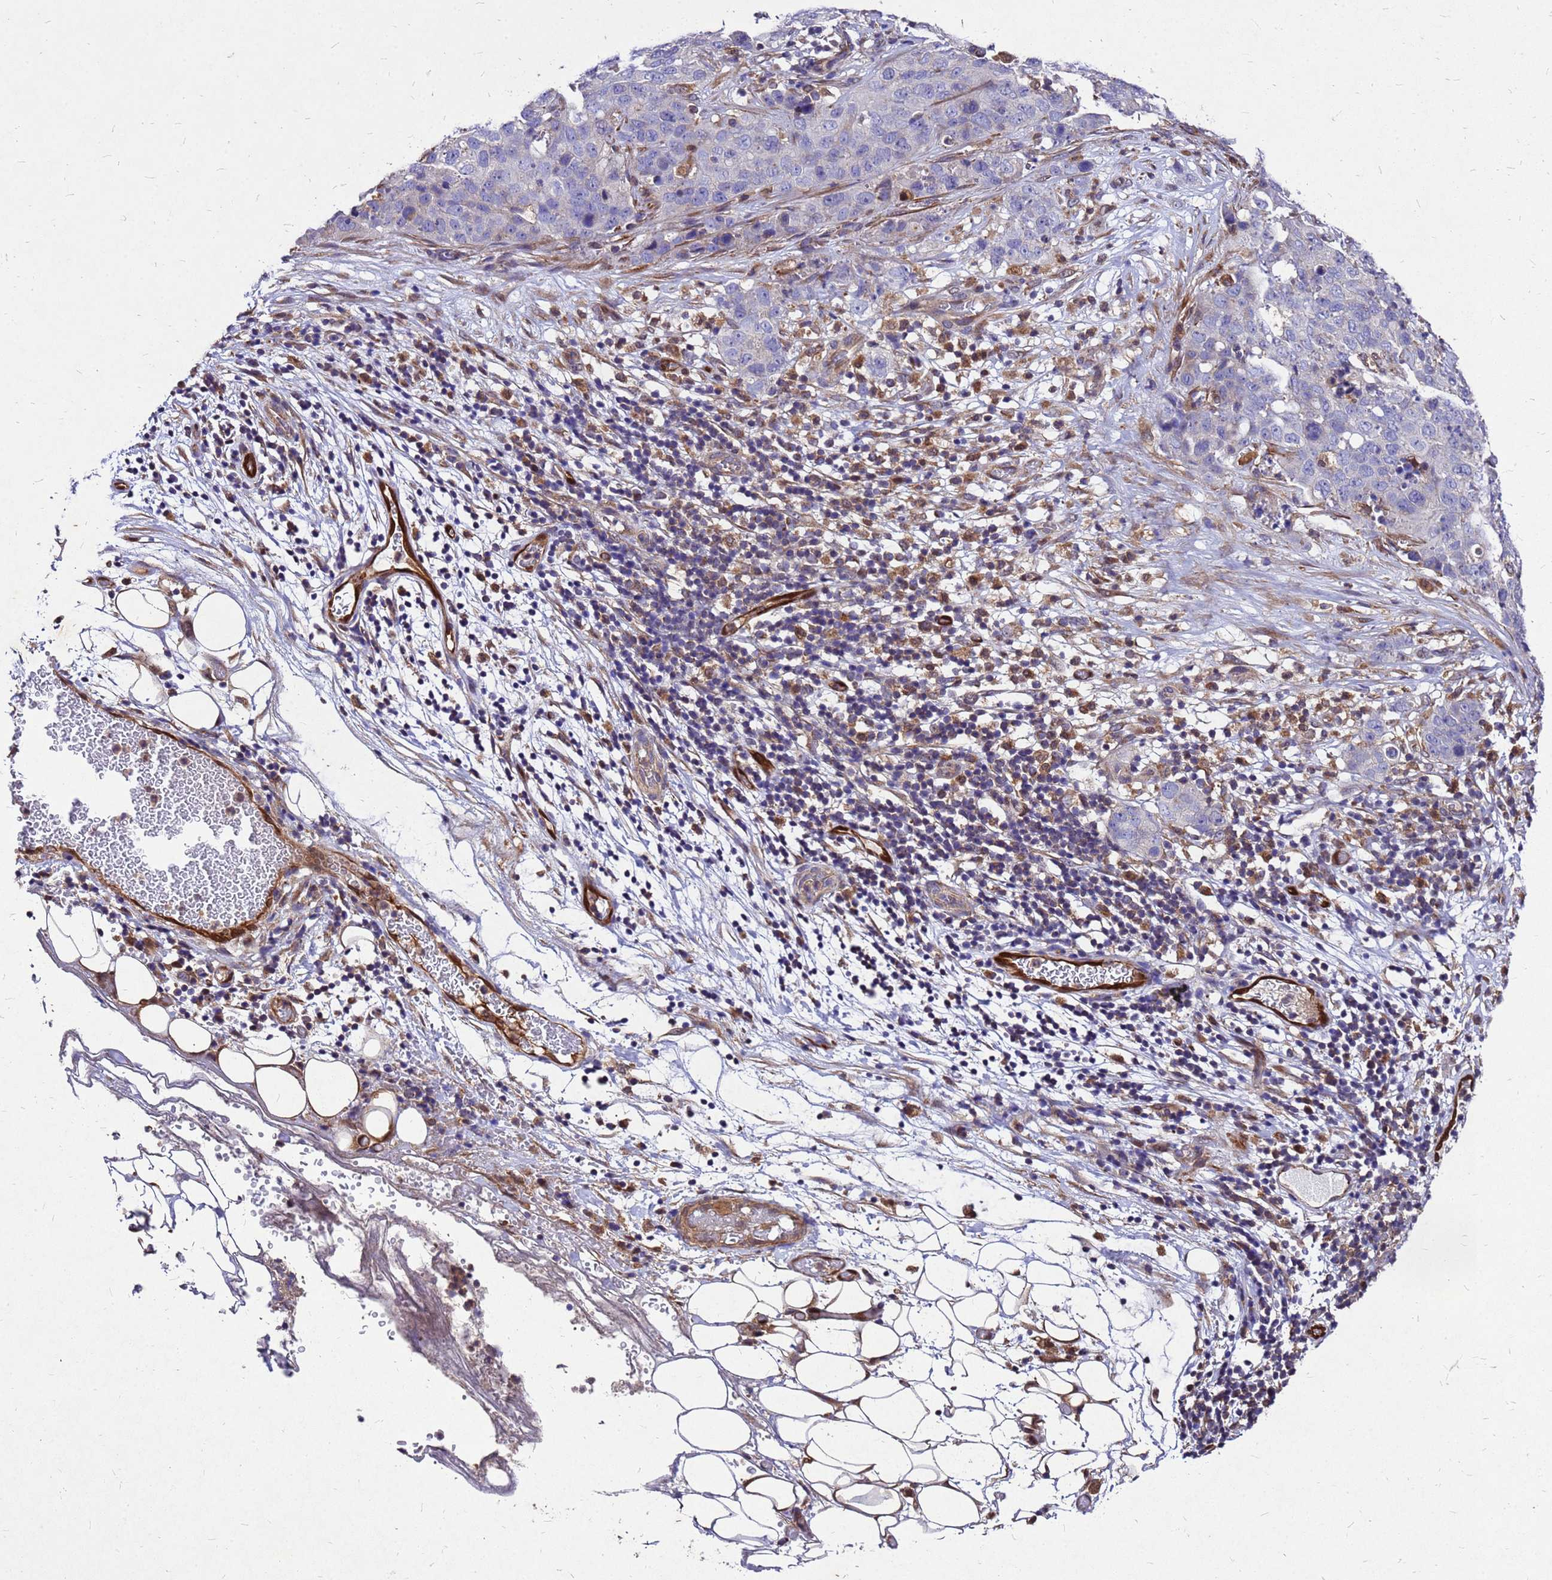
{"staining": {"intensity": "negative", "quantity": "none", "location": "none"}, "tissue": "stomach cancer", "cell_type": "Tumor cells", "image_type": "cancer", "snomed": [{"axis": "morphology", "description": "Normal tissue, NOS"}, {"axis": "morphology", "description": "Adenocarcinoma, NOS"}, {"axis": "topography", "description": "Lymph node"}, {"axis": "topography", "description": "Stomach"}], "caption": "A histopathology image of human stomach adenocarcinoma is negative for staining in tumor cells.", "gene": "DUSP23", "patient": {"sex": "male", "age": 48}}